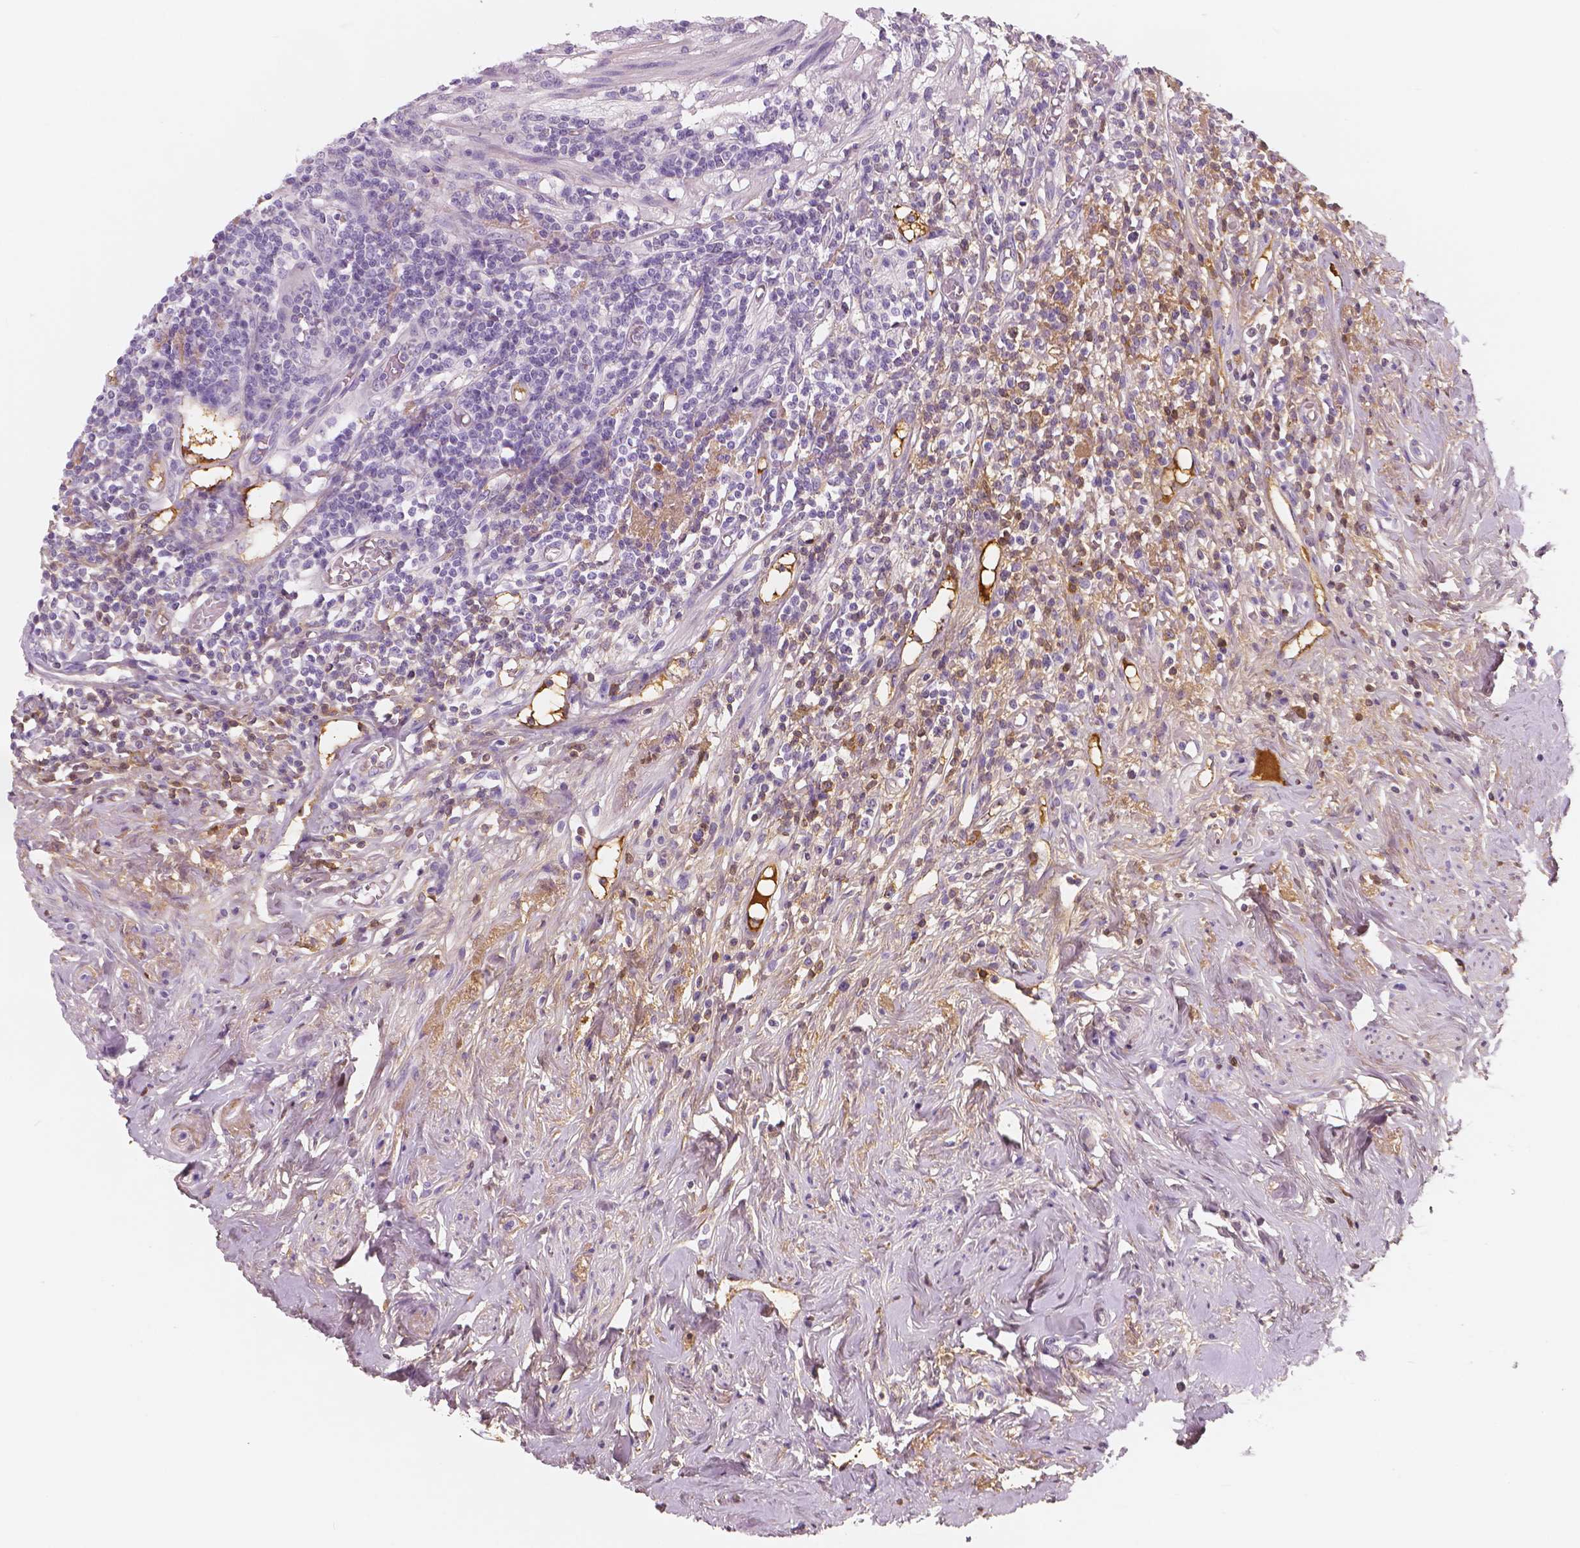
{"staining": {"intensity": "negative", "quantity": "none", "location": "none"}, "tissue": "appendix", "cell_type": "Glandular cells", "image_type": "normal", "snomed": [{"axis": "morphology", "description": "Normal tissue, NOS"}, {"axis": "morphology", "description": "Carcinoma, endometroid"}, {"axis": "topography", "description": "Appendix"}, {"axis": "topography", "description": "Colon"}], "caption": "Glandular cells are negative for brown protein staining in unremarkable appendix. (Immunohistochemistry (ihc), brightfield microscopy, high magnification).", "gene": "APOA4", "patient": {"sex": "female", "age": 60}}